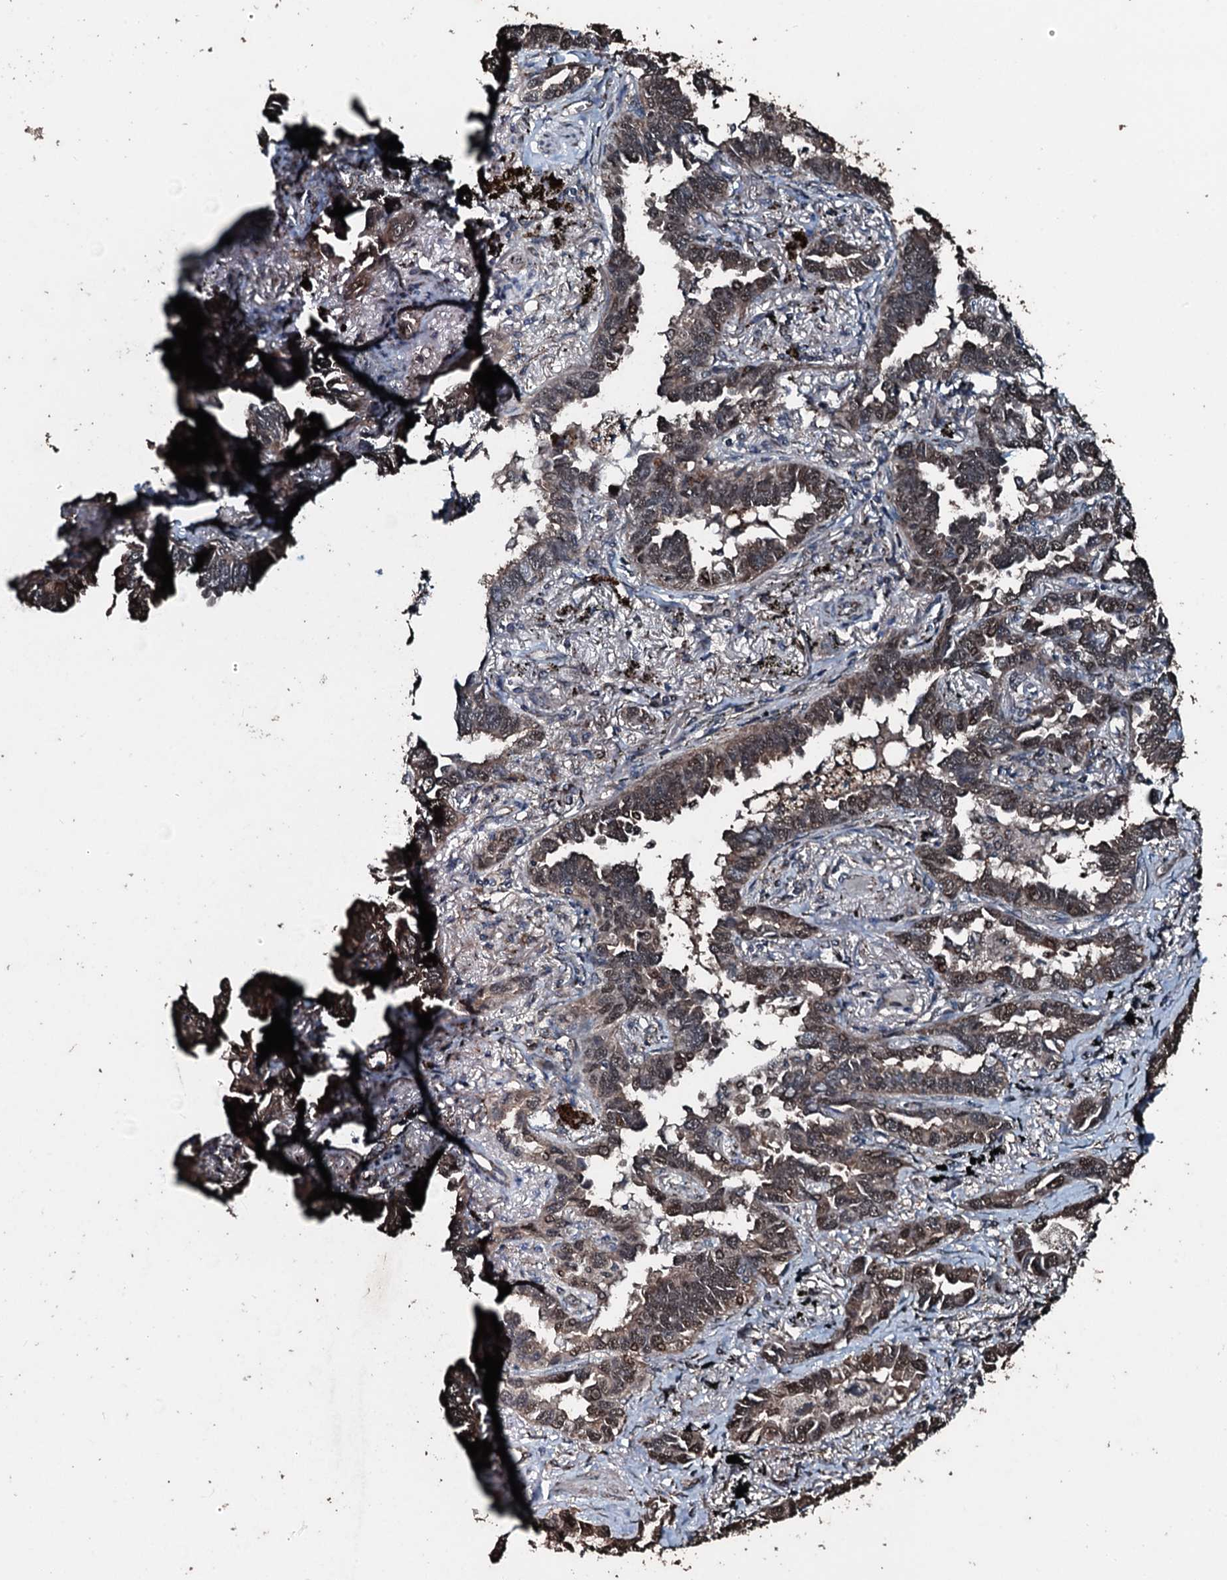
{"staining": {"intensity": "moderate", "quantity": ">75%", "location": "cytoplasmic/membranous,nuclear"}, "tissue": "lung cancer", "cell_type": "Tumor cells", "image_type": "cancer", "snomed": [{"axis": "morphology", "description": "Adenocarcinoma, NOS"}, {"axis": "topography", "description": "Lung"}], "caption": "Lung cancer stained with a brown dye exhibits moderate cytoplasmic/membranous and nuclear positive staining in approximately >75% of tumor cells.", "gene": "FAAP24", "patient": {"sex": "male", "age": 67}}